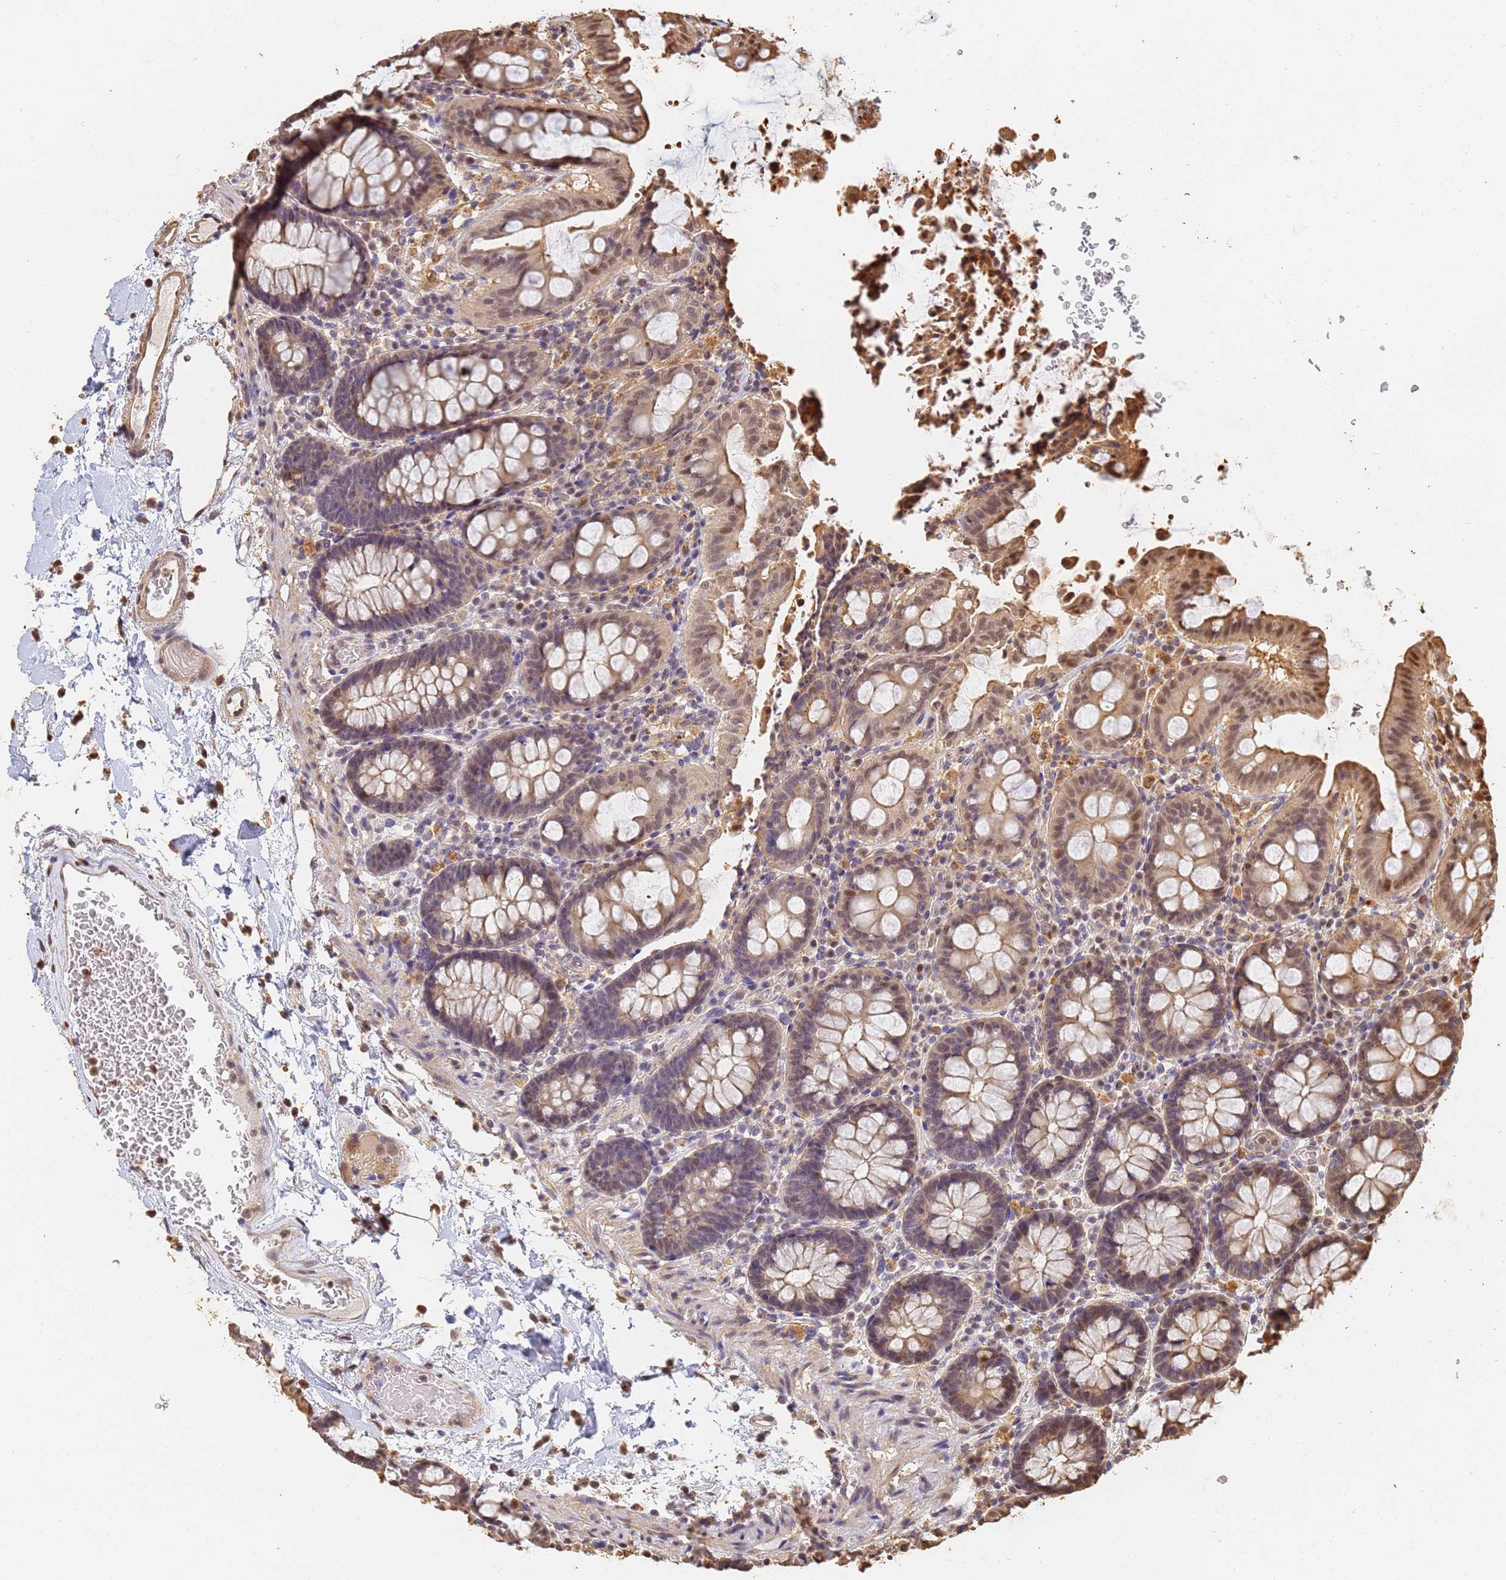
{"staining": {"intensity": "moderate", "quantity": ">75%", "location": "cytoplasmic/membranous"}, "tissue": "colon", "cell_type": "Endothelial cells", "image_type": "normal", "snomed": [{"axis": "morphology", "description": "Normal tissue, NOS"}, {"axis": "topography", "description": "Colon"}], "caption": "High-power microscopy captured an immunohistochemistry image of normal colon, revealing moderate cytoplasmic/membranous positivity in approximately >75% of endothelial cells. (Stains: DAB (3,3'-diaminobenzidine) in brown, nuclei in blue, Microscopy: brightfield microscopy at high magnification).", "gene": "JAK2", "patient": {"sex": "male", "age": 75}}